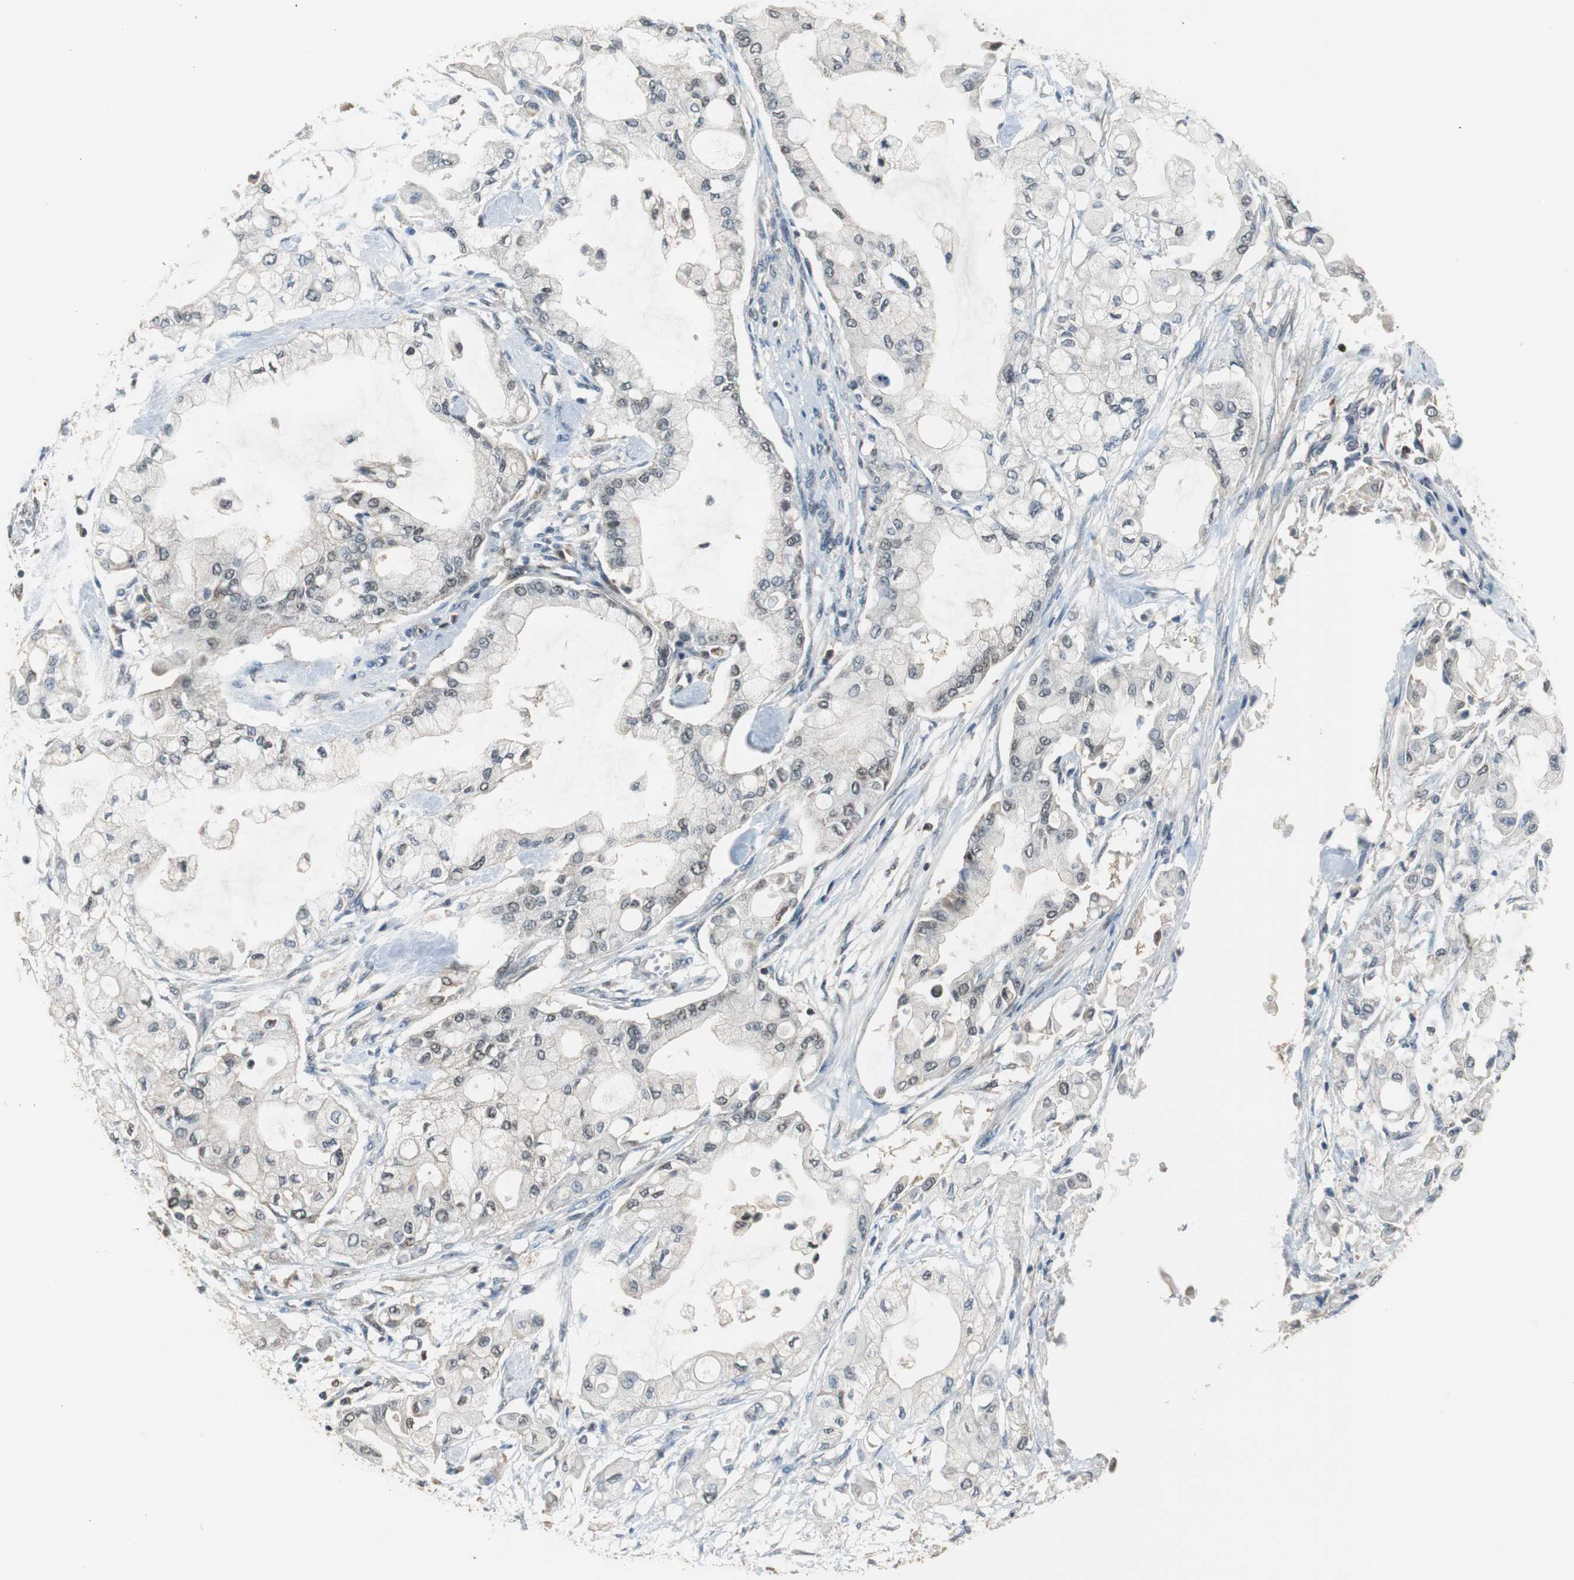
{"staining": {"intensity": "negative", "quantity": "none", "location": "none"}, "tissue": "pancreatic cancer", "cell_type": "Tumor cells", "image_type": "cancer", "snomed": [{"axis": "morphology", "description": "Adenocarcinoma, NOS"}, {"axis": "morphology", "description": "Adenocarcinoma, metastatic, NOS"}, {"axis": "topography", "description": "Lymph node"}, {"axis": "topography", "description": "Pancreas"}, {"axis": "topography", "description": "Duodenum"}], "caption": "Immunohistochemistry histopathology image of human pancreatic cancer stained for a protein (brown), which demonstrates no expression in tumor cells.", "gene": "GSDMD", "patient": {"sex": "female", "age": 64}}